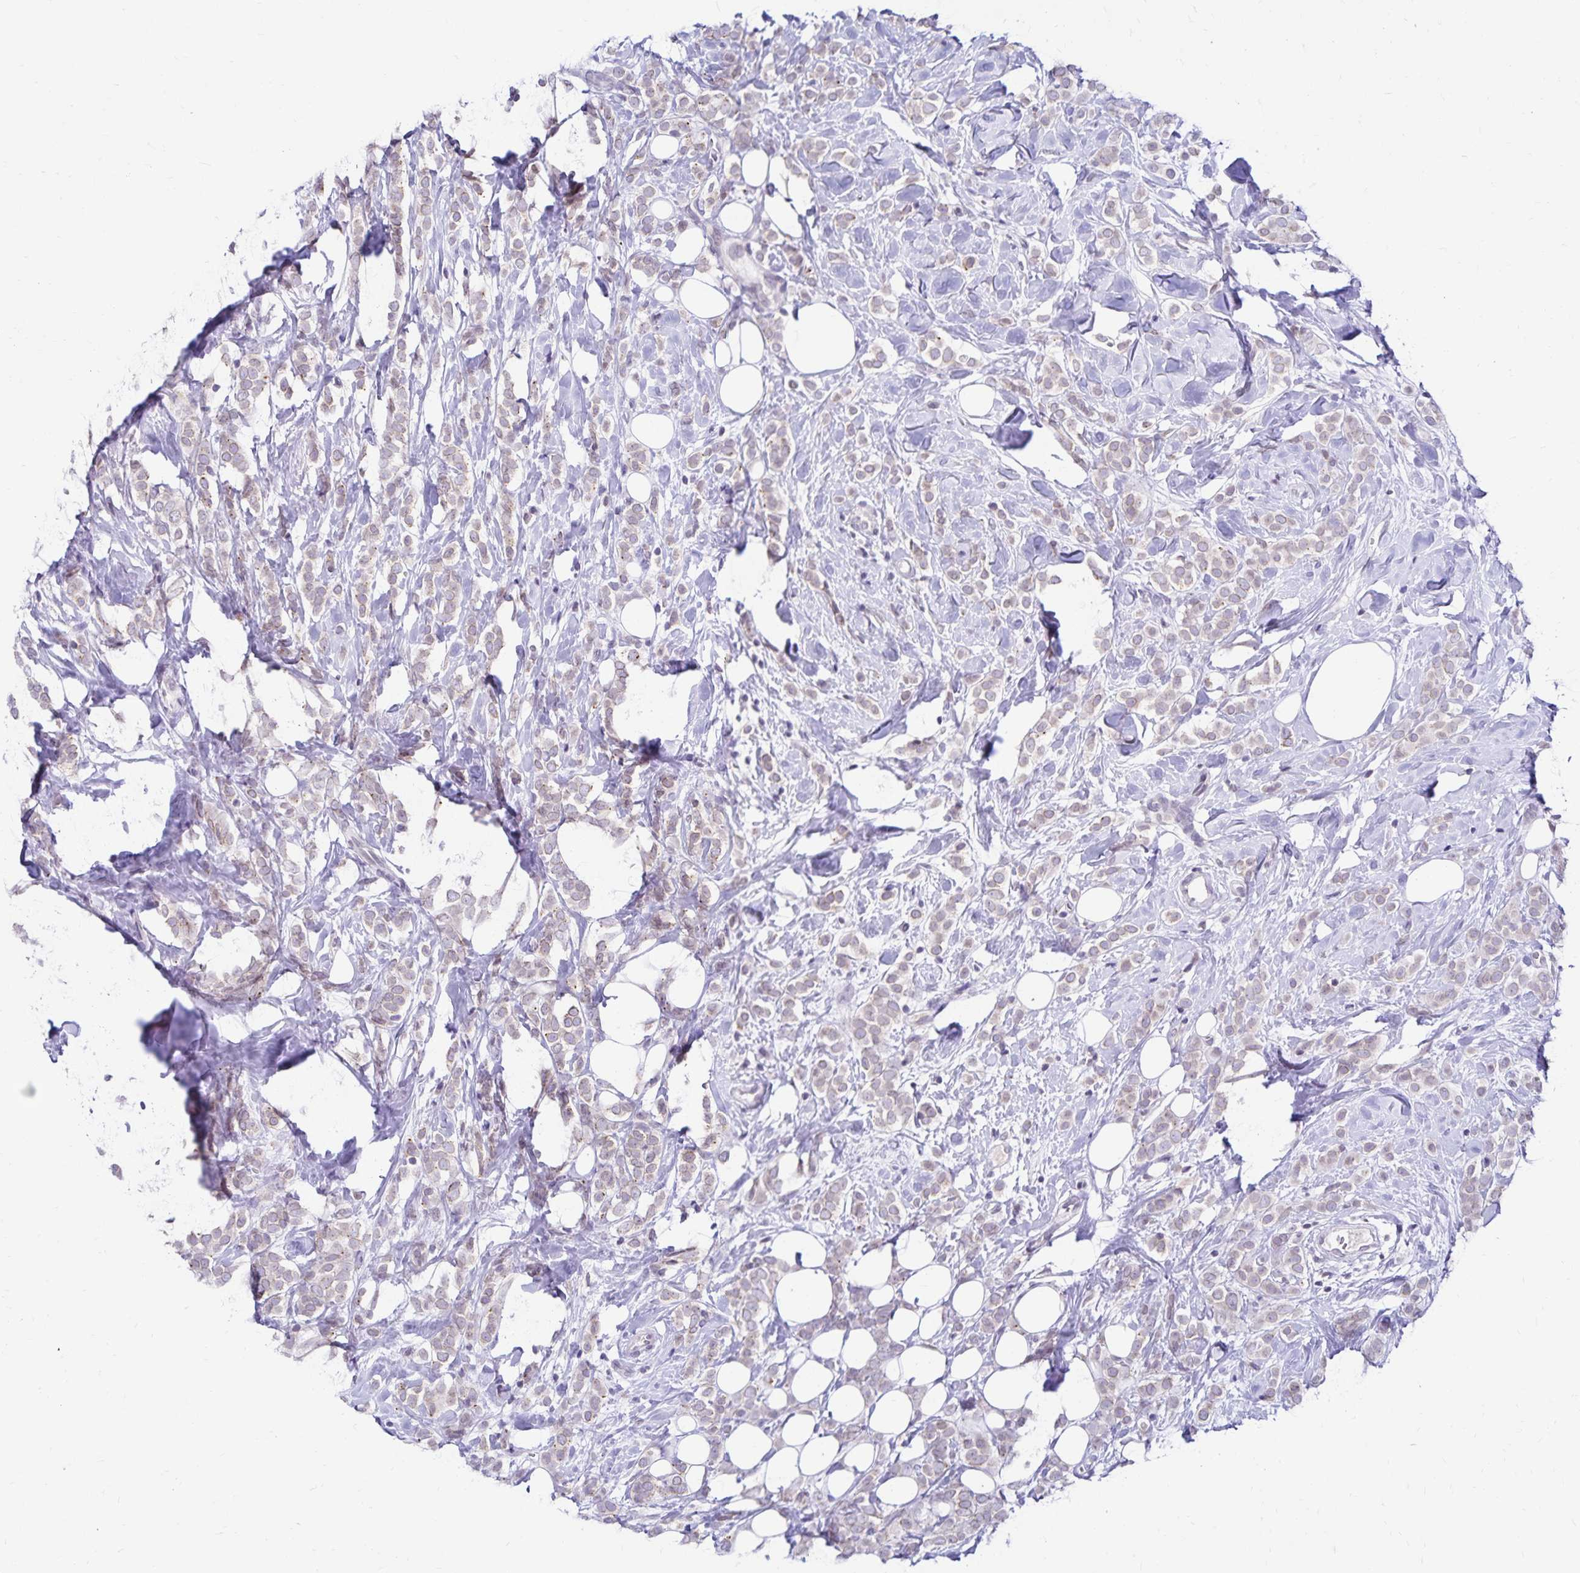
{"staining": {"intensity": "weak", "quantity": "25%-75%", "location": "cytoplasmic/membranous"}, "tissue": "breast cancer", "cell_type": "Tumor cells", "image_type": "cancer", "snomed": [{"axis": "morphology", "description": "Lobular carcinoma"}, {"axis": "topography", "description": "Breast"}], "caption": "High-magnification brightfield microscopy of breast lobular carcinoma stained with DAB (3,3'-diaminobenzidine) (brown) and counterstained with hematoxylin (blue). tumor cells exhibit weak cytoplasmic/membranous positivity is appreciated in approximately25%-75% of cells.", "gene": "FAM166C", "patient": {"sex": "female", "age": 49}}